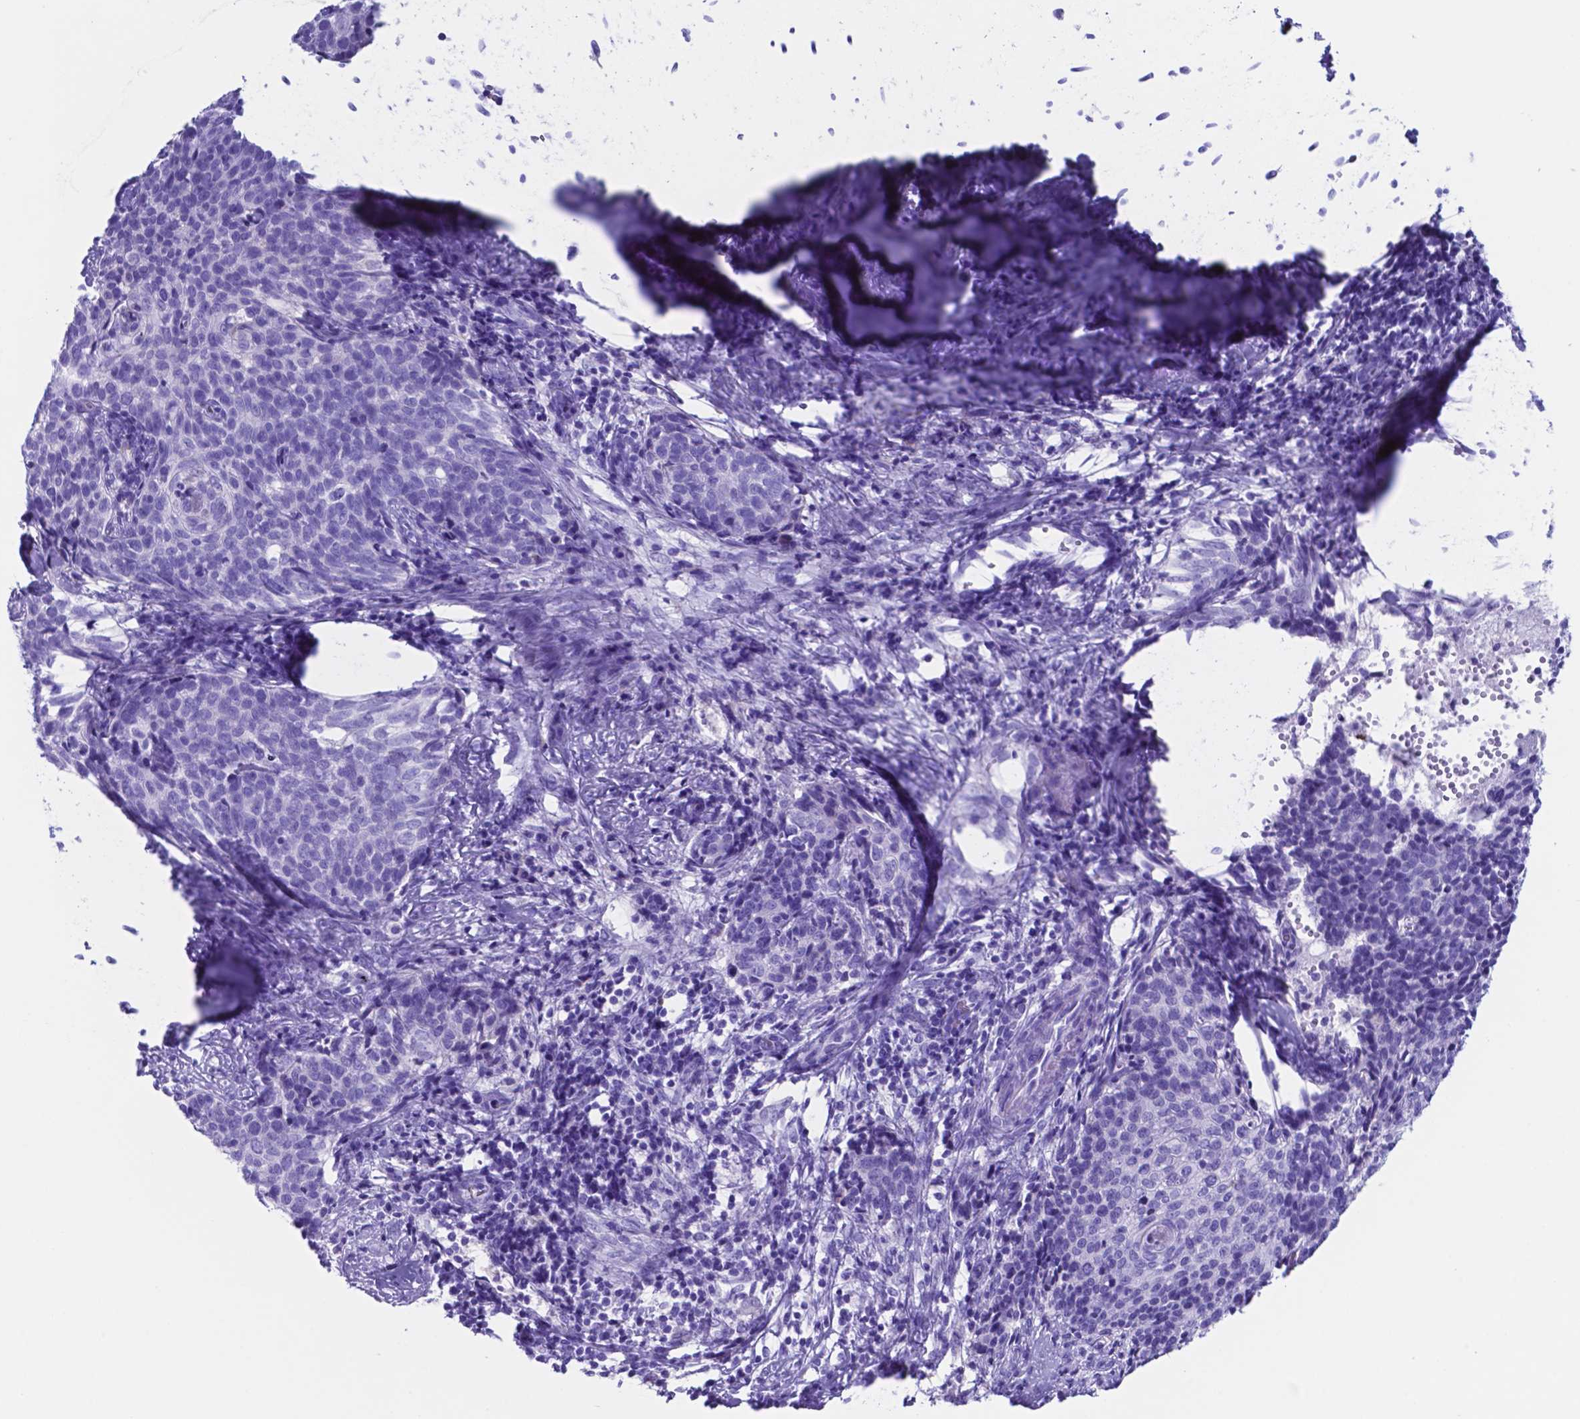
{"staining": {"intensity": "negative", "quantity": "none", "location": "none"}, "tissue": "cervical cancer", "cell_type": "Tumor cells", "image_type": "cancer", "snomed": [{"axis": "morphology", "description": "Squamous cell carcinoma, NOS"}, {"axis": "topography", "description": "Cervix"}], "caption": "This is an IHC photomicrograph of human cervical cancer. There is no staining in tumor cells.", "gene": "DNAAF8", "patient": {"sex": "female", "age": 39}}